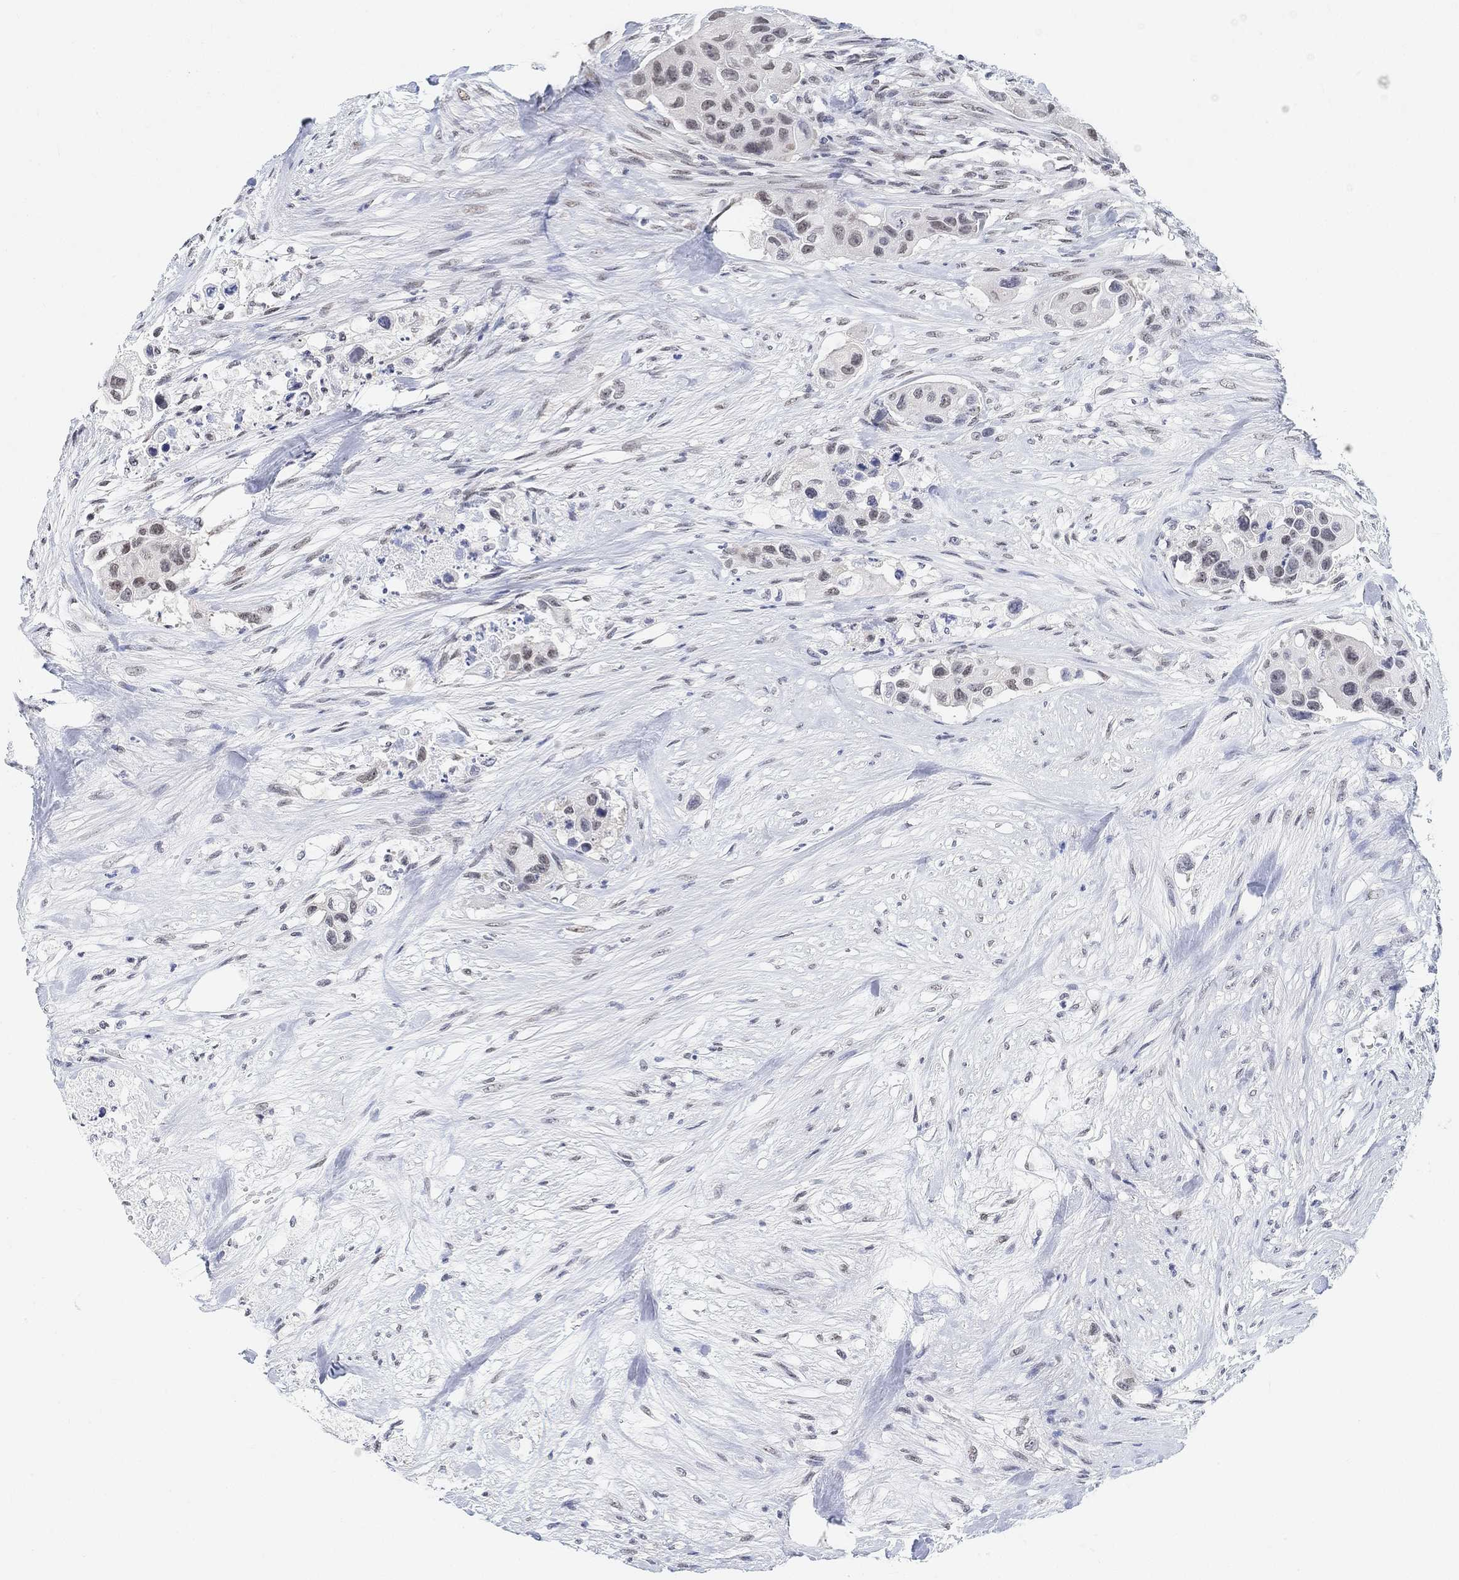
{"staining": {"intensity": "weak", "quantity": "<25%", "location": "nuclear"}, "tissue": "urothelial cancer", "cell_type": "Tumor cells", "image_type": "cancer", "snomed": [{"axis": "morphology", "description": "Urothelial carcinoma, High grade"}, {"axis": "topography", "description": "Urinary bladder"}], "caption": "Tumor cells show no significant staining in urothelial carcinoma (high-grade).", "gene": "PURG", "patient": {"sex": "female", "age": 73}}